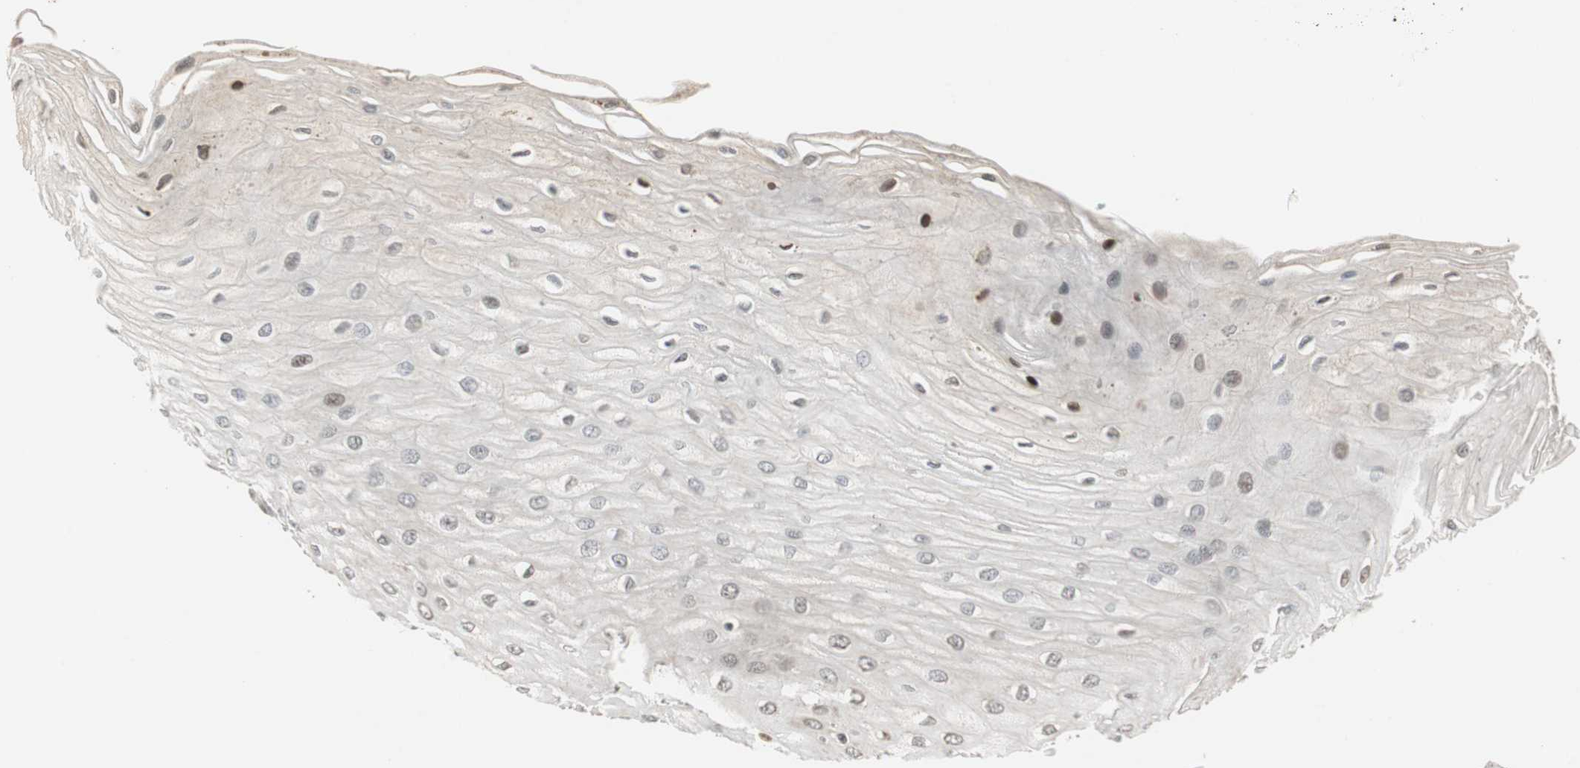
{"staining": {"intensity": "weak", "quantity": "<25%", "location": "nuclear"}, "tissue": "esophagus", "cell_type": "Squamous epithelial cells", "image_type": "normal", "snomed": [{"axis": "morphology", "description": "Normal tissue, NOS"}, {"axis": "morphology", "description": "Squamous cell carcinoma, NOS"}, {"axis": "topography", "description": "Esophagus"}], "caption": "Immunohistochemistry micrograph of benign esophagus: human esophagus stained with DAB displays no significant protein staining in squamous epithelial cells. (DAB (3,3'-diaminobenzidine) immunohistochemistry, high magnification).", "gene": "SNX4", "patient": {"sex": "male", "age": 65}}